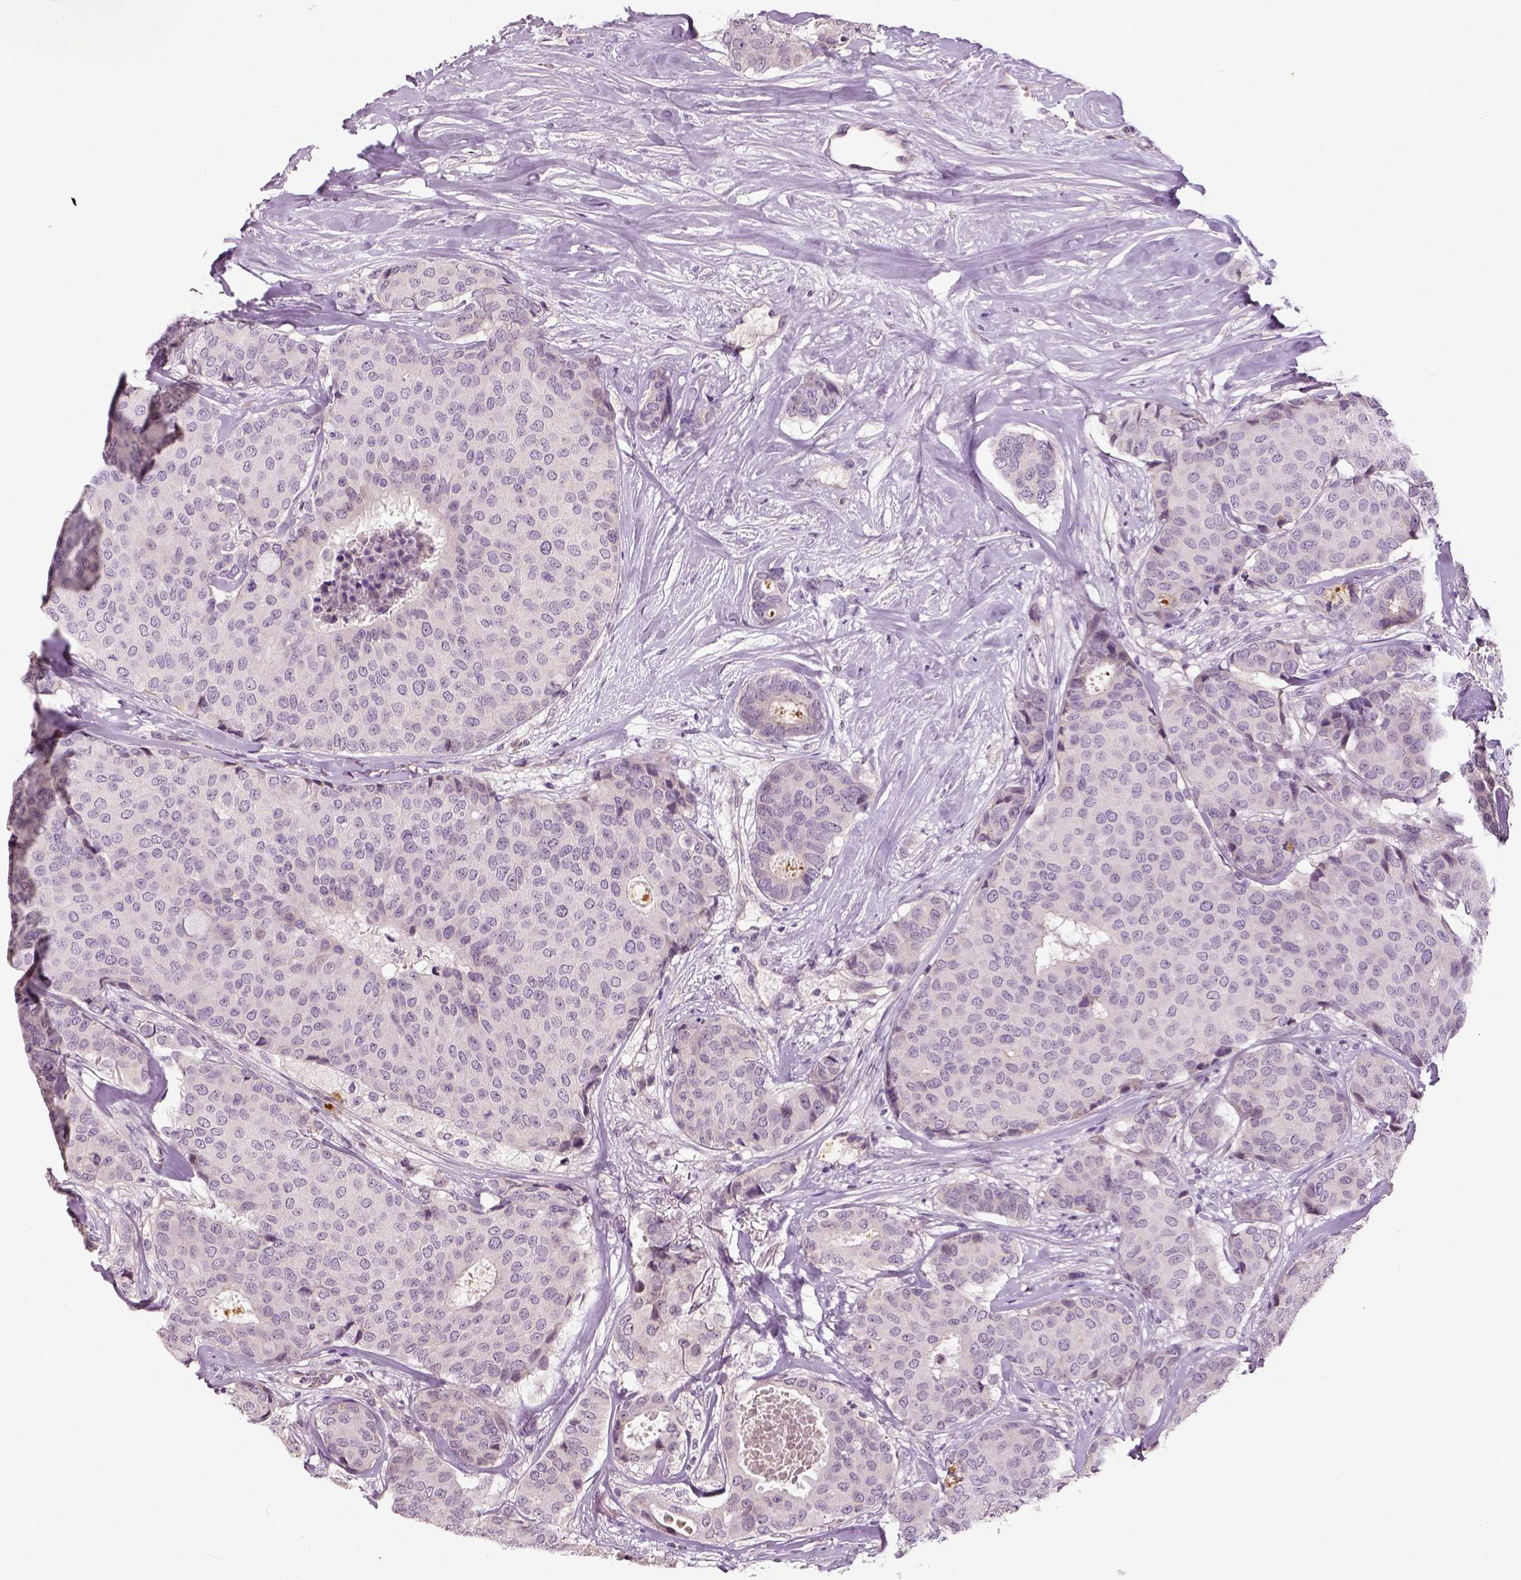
{"staining": {"intensity": "negative", "quantity": "none", "location": "none"}, "tissue": "breast cancer", "cell_type": "Tumor cells", "image_type": "cancer", "snomed": [{"axis": "morphology", "description": "Duct carcinoma"}, {"axis": "topography", "description": "Breast"}], "caption": "DAB (3,3'-diaminobenzidine) immunohistochemical staining of breast cancer displays no significant expression in tumor cells.", "gene": "NECAB1", "patient": {"sex": "female", "age": 75}}